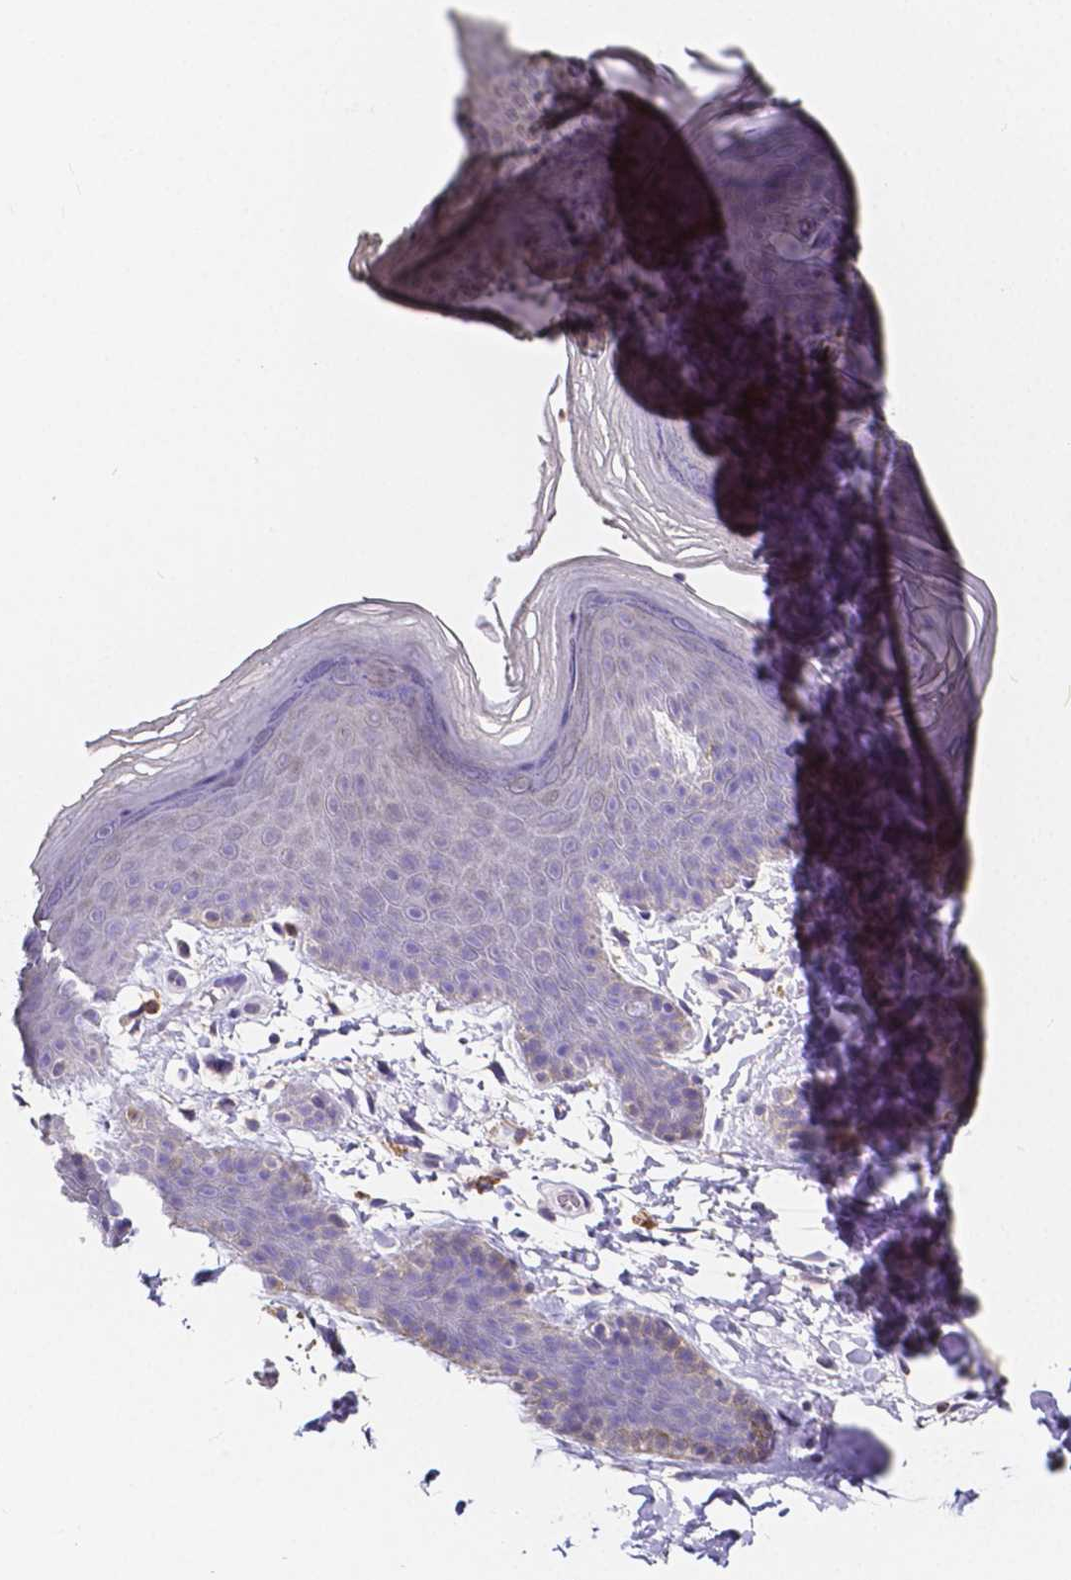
{"staining": {"intensity": "negative", "quantity": "none", "location": "none"}, "tissue": "skin", "cell_type": "Epidermal cells", "image_type": "normal", "snomed": [{"axis": "morphology", "description": "Normal tissue, NOS"}, {"axis": "topography", "description": "Anal"}], "caption": "This is an IHC micrograph of unremarkable skin. There is no positivity in epidermal cells.", "gene": "ACP5", "patient": {"sex": "male", "age": 53}}